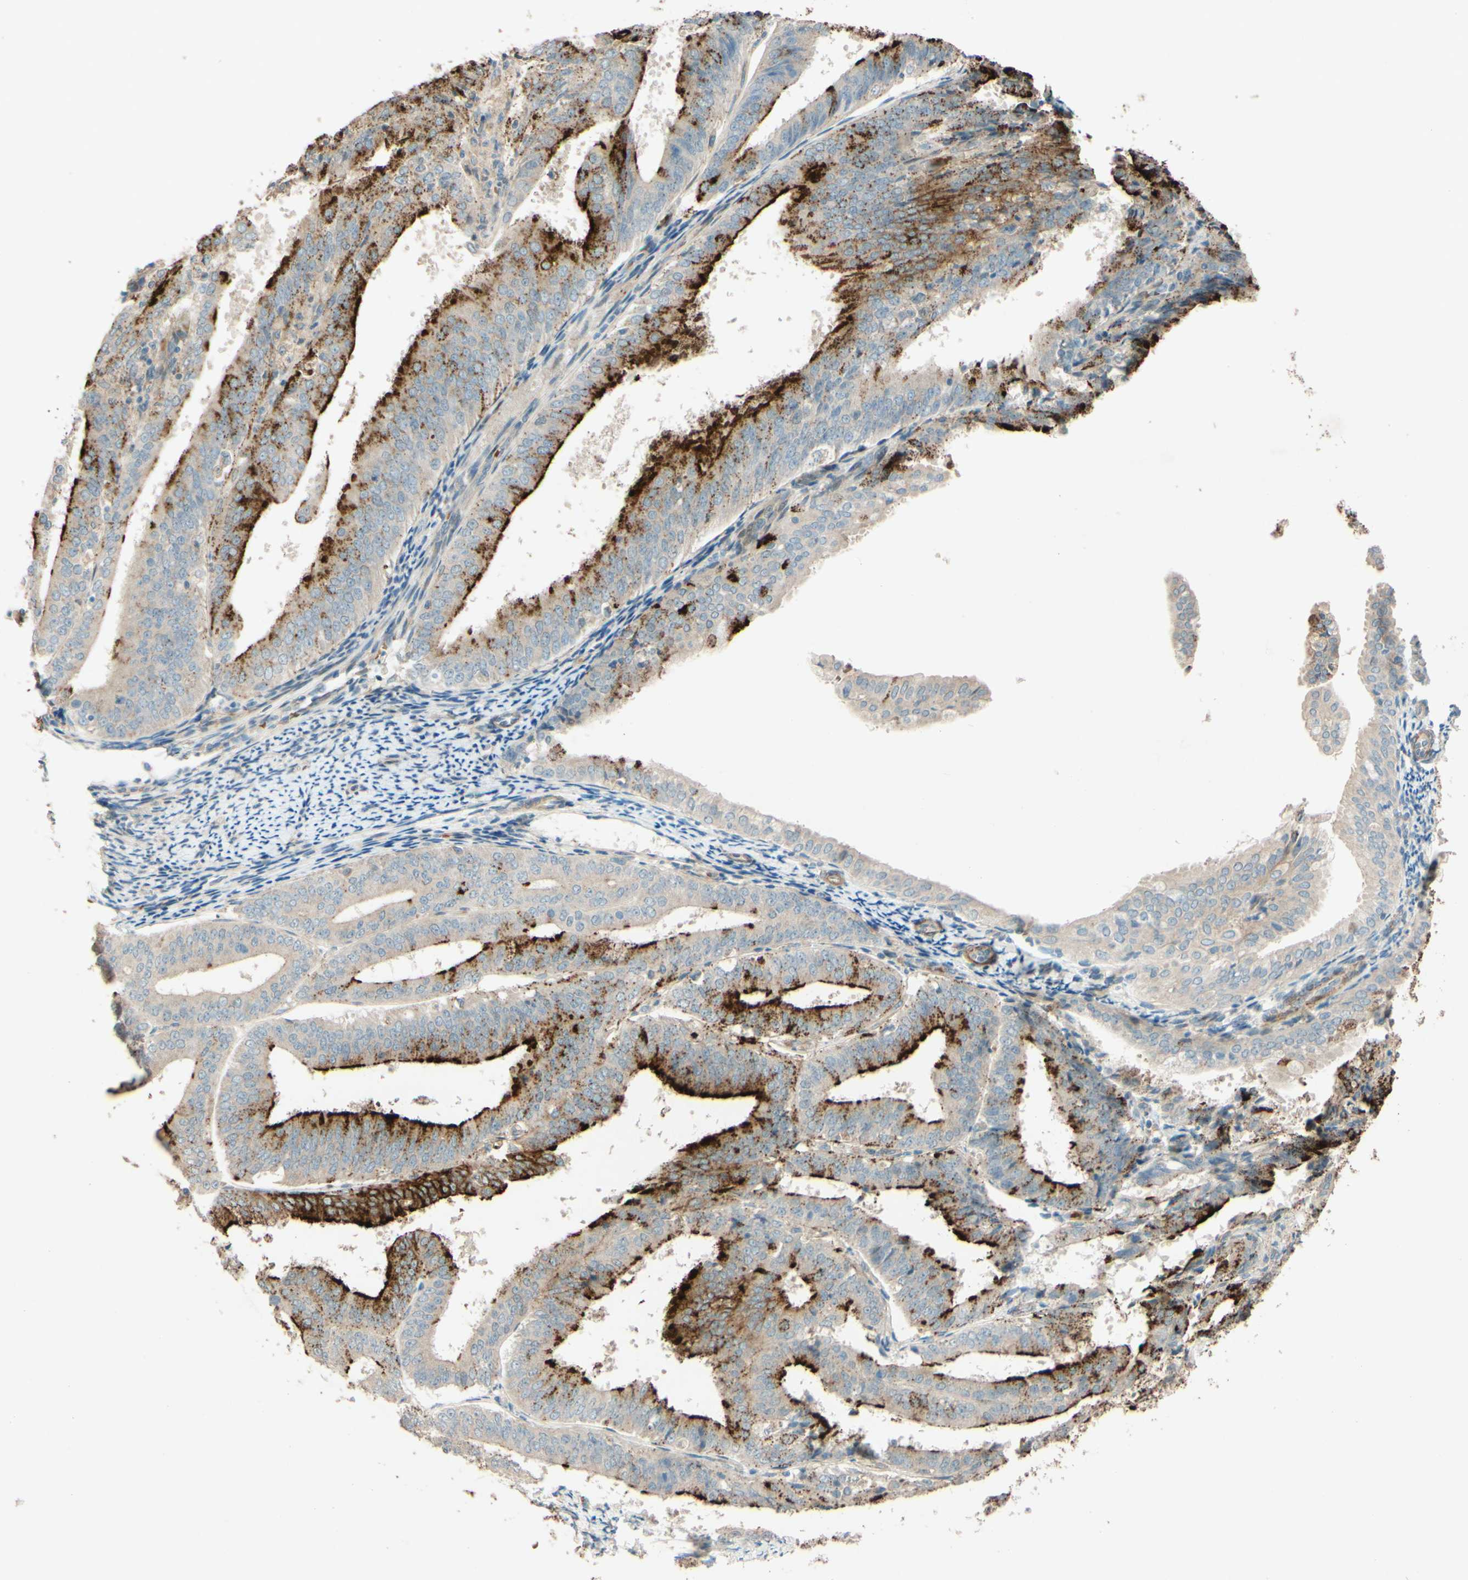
{"staining": {"intensity": "strong", "quantity": "25%-75%", "location": "cytoplasmic/membranous"}, "tissue": "endometrial cancer", "cell_type": "Tumor cells", "image_type": "cancer", "snomed": [{"axis": "morphology", "description": "Adenocarcinoma, NOS"}, {"axis": "topography", "description": "Endometrium"}], "caption": "A high amount of strong cytoplasmic/membranous positivity is identified in approximately 25%-75% of tumor cells in endometrial adenocarcinoma tissue.", "gene": "ADAM17", "patient": {"sex": "female", "age": 63}}